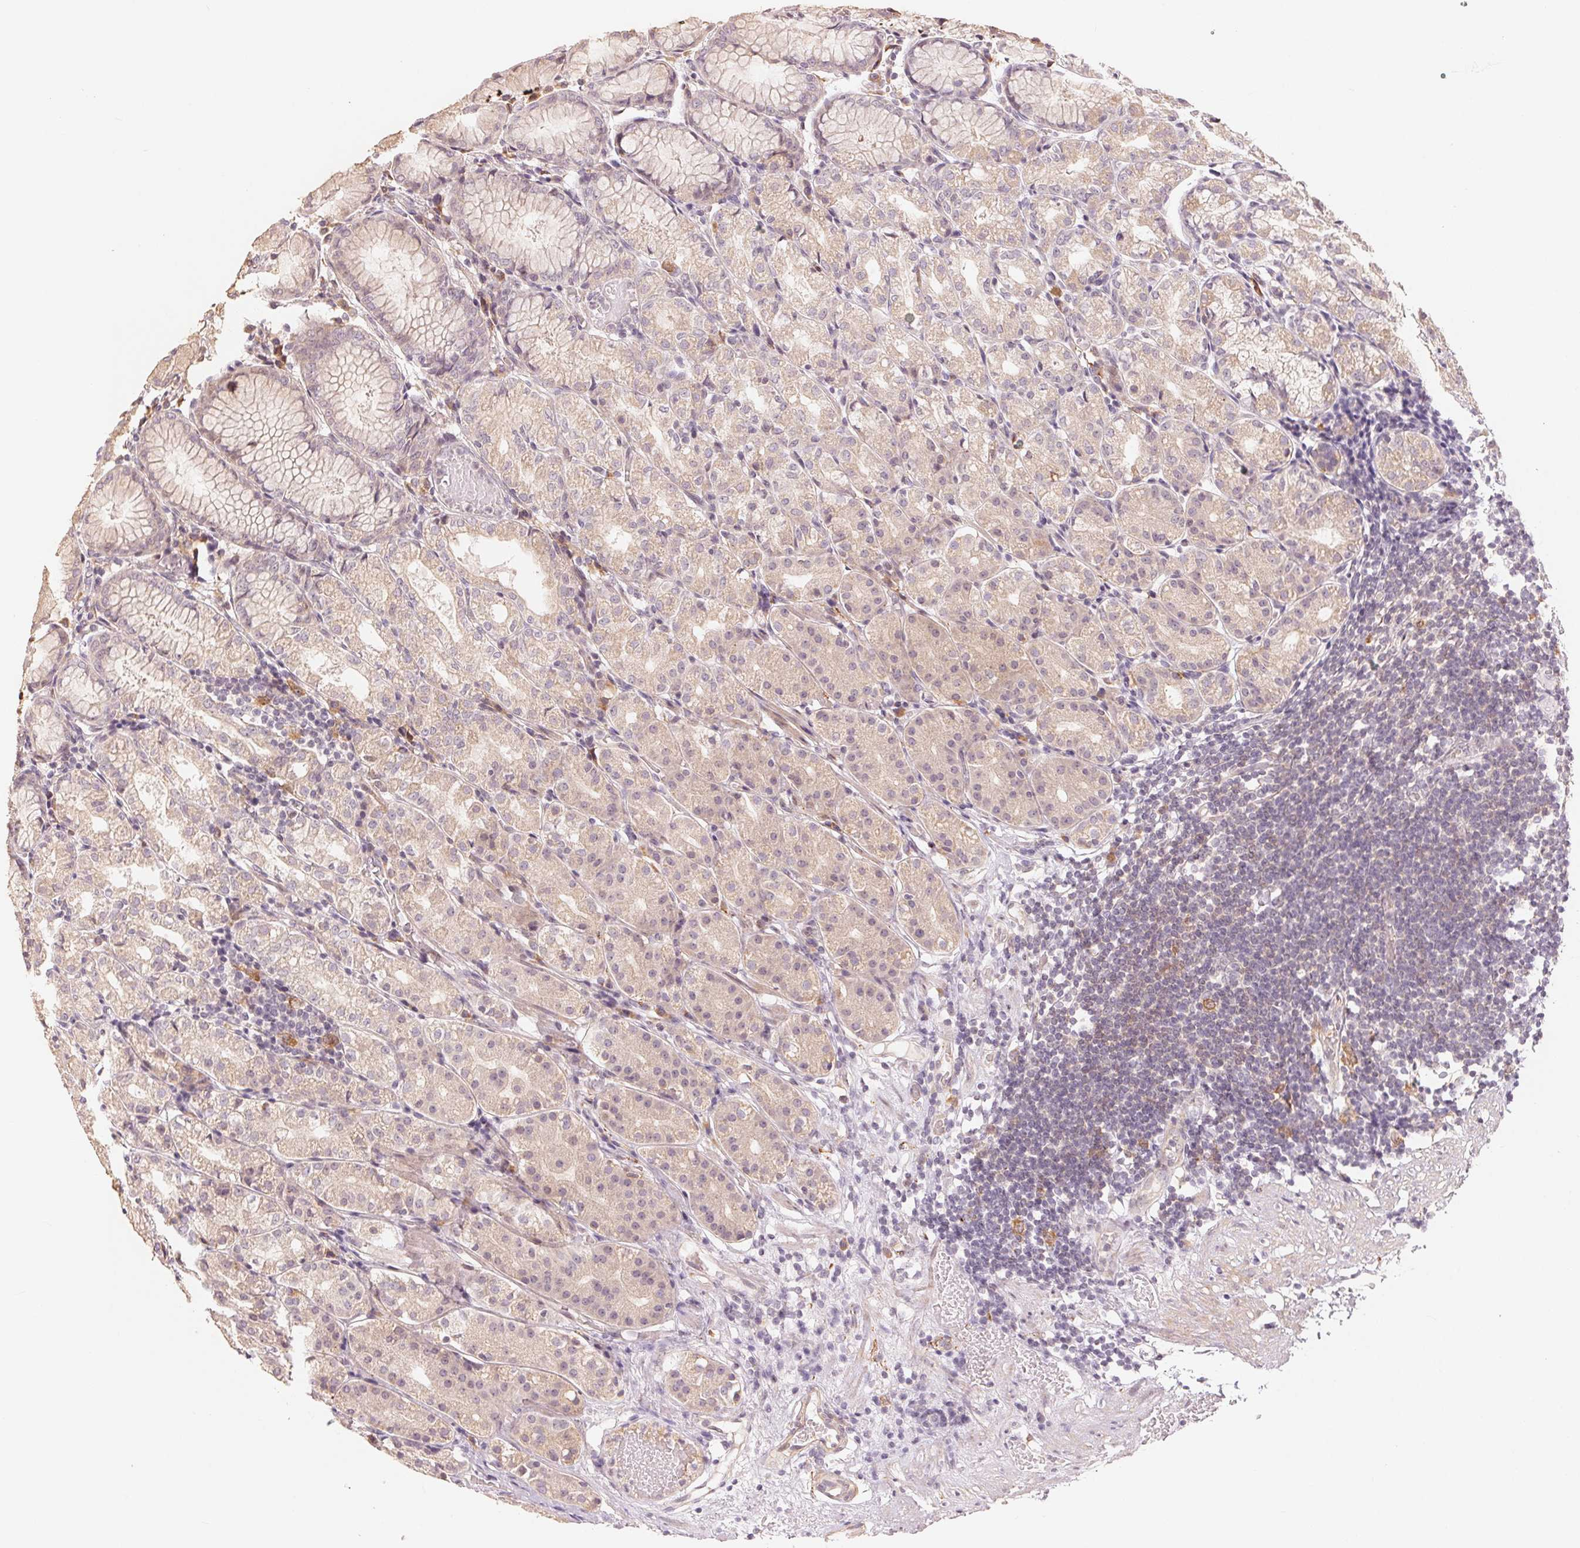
{"staining": {"intensity": "weak", "quantity": "25%-75%", "location": "cytoplasmic/membranous,nuclear"}, "tissue": "stomach", "cell_type": "Glandular cells", "image_type": "normal", "snomed": [{"axis": "morphology", "description": "Normal tissue, NOS"}, {"axis": "topography", "description": "Stomach"}], "caption": "Human stomach stained for a protein (brown) displays weak cytoplasmic/membranous,nuclear positive staining in about 25%-75% of glandular cells.", "gene": "DENND2C", "patient": {"sex": "female", "age": 57}}